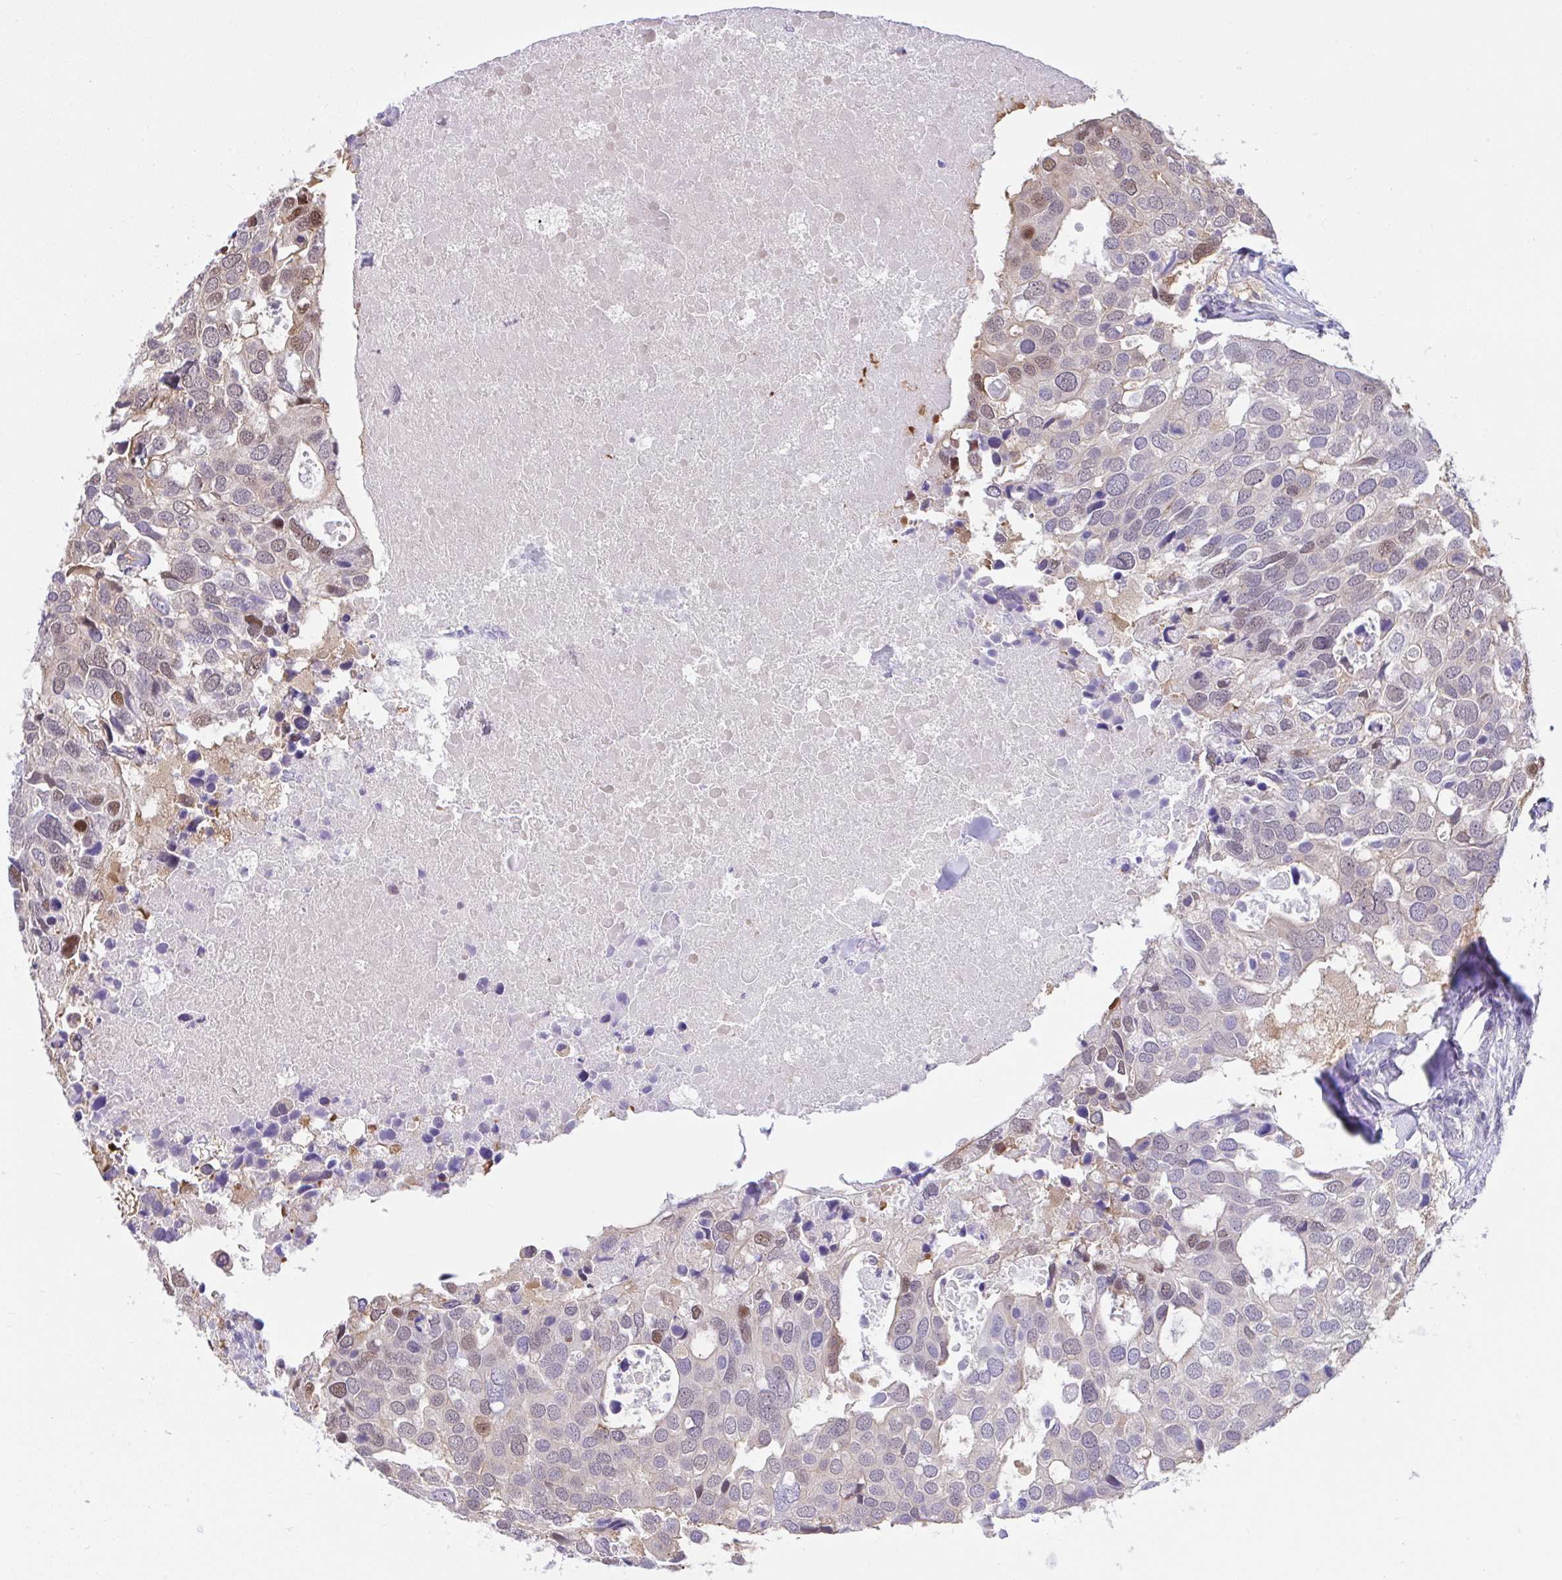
{"staining": {"intensity": "weak", "quantity": "<25%", "location": "nuclear"}, "tissue": "breast cancer", "cell_type": "Tumor cells", "image_type": "cancer", "snomed": [{"axis": "morphology", "description": "Duct carcinoma"}, {"axis": "topography", "description": "Breast"}], "caption": "Tumor cells are negative for protein expression in human breast cancer (infiltrating ductal carcinoma).", "gene": "ZNF485", "patient": {"sex": "female", "age": 83}}